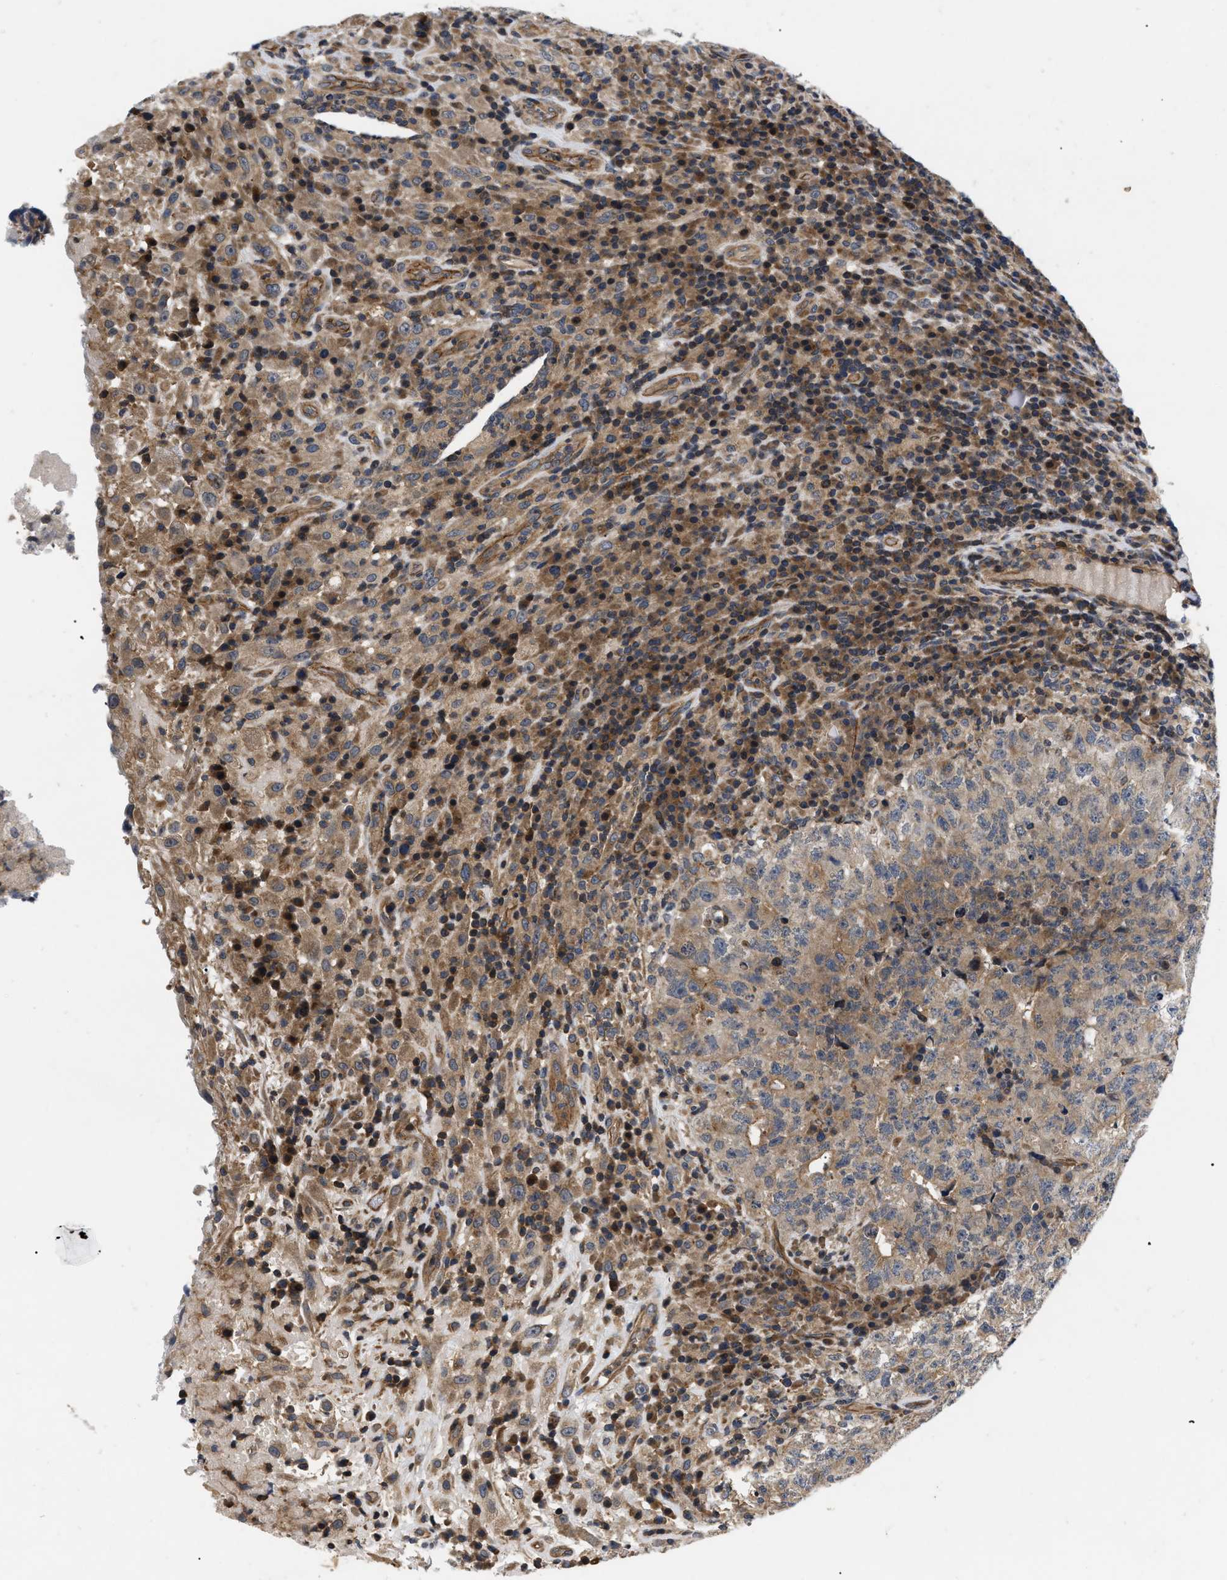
{"staining": {"intensity": "weak", "quantity": ">75%", "location": "cytoplasmic/membranous"}, "tissue": "testis cancer", "cell_type": "Tumor cells", "image_type": "cancer", "snomed": [{"axis": "morphology", "description": "Necrosis, NOS"}, {"axis": "morphology", "description": "Carcinoma, Embryonal, NOS"}, {"axis": "topography", "description": "Testis"}], "caption": "IHC (DAB (3,3'-diaminobenzidine)) staining of human testis cancer reveals weak cytoplasmic/membranous protein expression in approximately >75% of tumor cells. (IHC, brightfield microscopy, high magnification).", "gene": "HMGCR", "patient": {"sex": "male", "age": 19}}